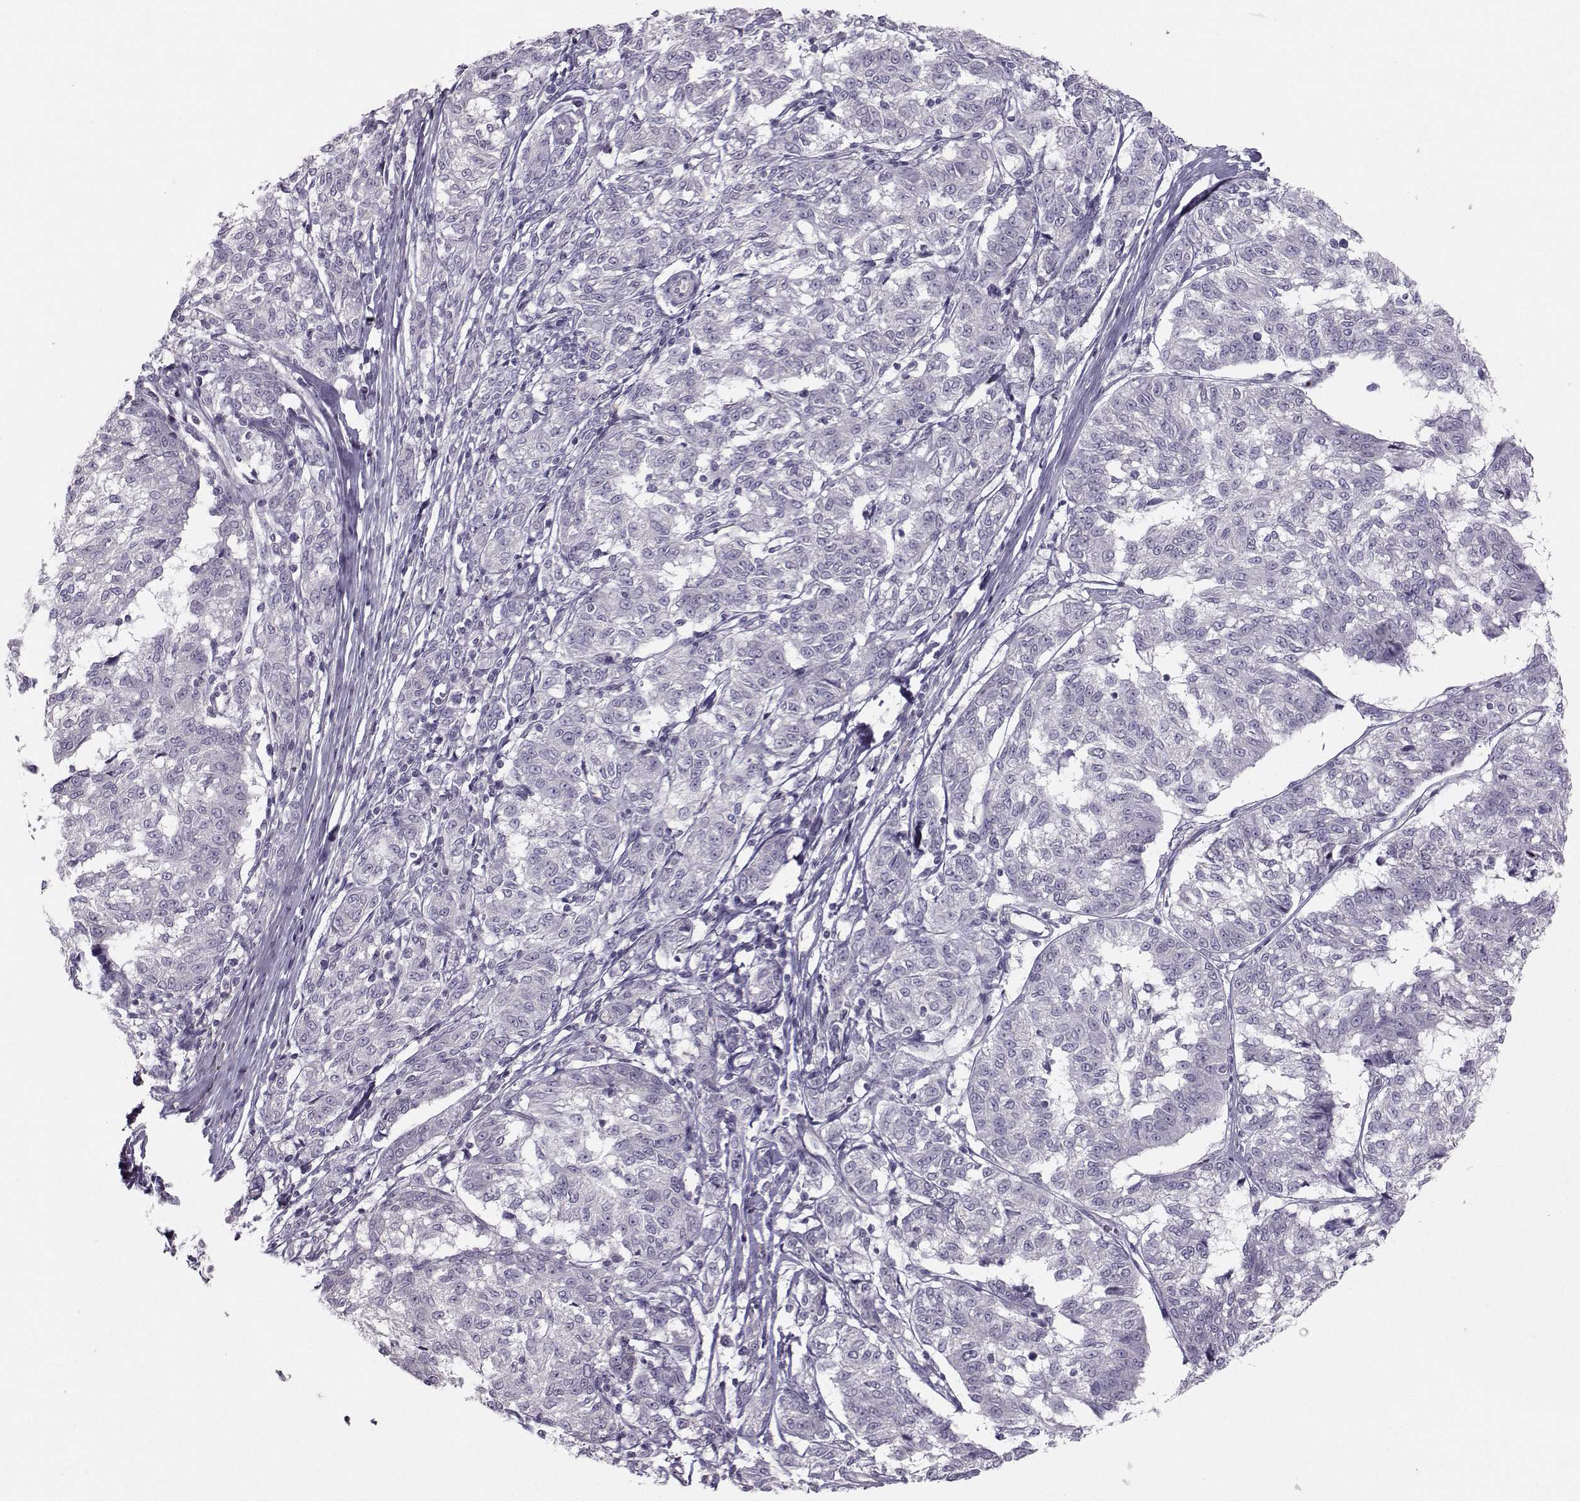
{"staining": {"intensity": "negative", "quantity": "none", "location": "none"}, "tissue": "melanoma", "cell_type": "Tumor cells", "image_type": "cancer", "snomed": [{"axis": "morphology", "description": "Malignant melanoma, NOS"}, {"axis": "topography", "description": "Skin"}], "caption": "Immunohistochemistry (IHC) image of neoplastic tissue: melanoma stained with DAB (3,3'-diaminobenzidine) demonstrates no significant protein expression in tumor cells.", "gene": "MAST1", "patient": {"sex": "female", "age": 72}}